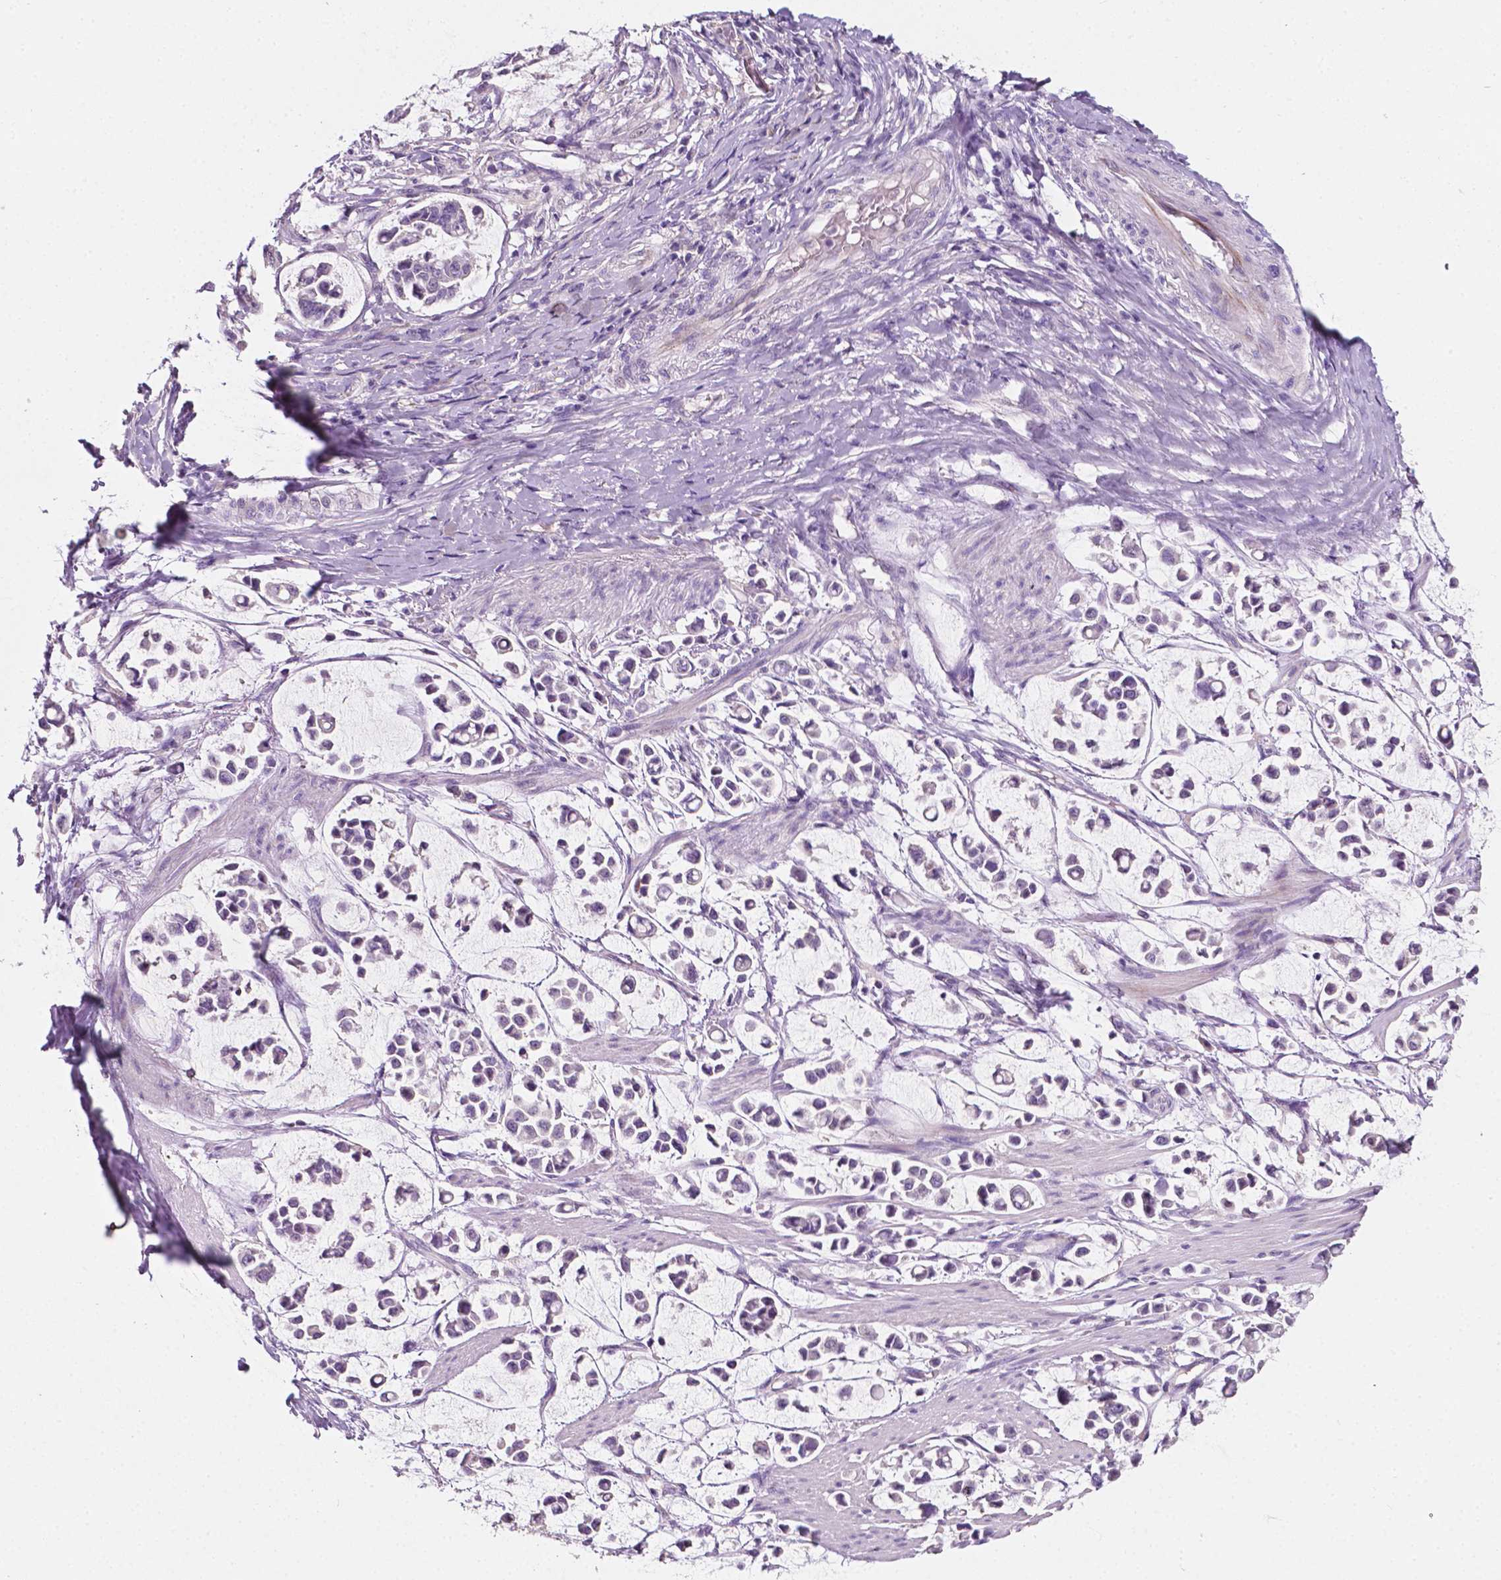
{"staining": {"intensity": "negative", "quantity": "none", "location": "none"}, "tissue": "stomach cancer", "cell_type": "Tumor cells", "image_type": "cancer", "snomed": [{"axis": "morphology", "description": "Adenocarcinoma, NOS"}, {"axis": "topography", "description": "Stomach"}], "caption": "High magnification brightfield microscopy of stomach cancer stained with DAB (brown) and counterstained with hematoxylin (blue): tumor cells show no significant staining.", "gene": "EGFR", "patient": {"sex": "male", "age": 82}}